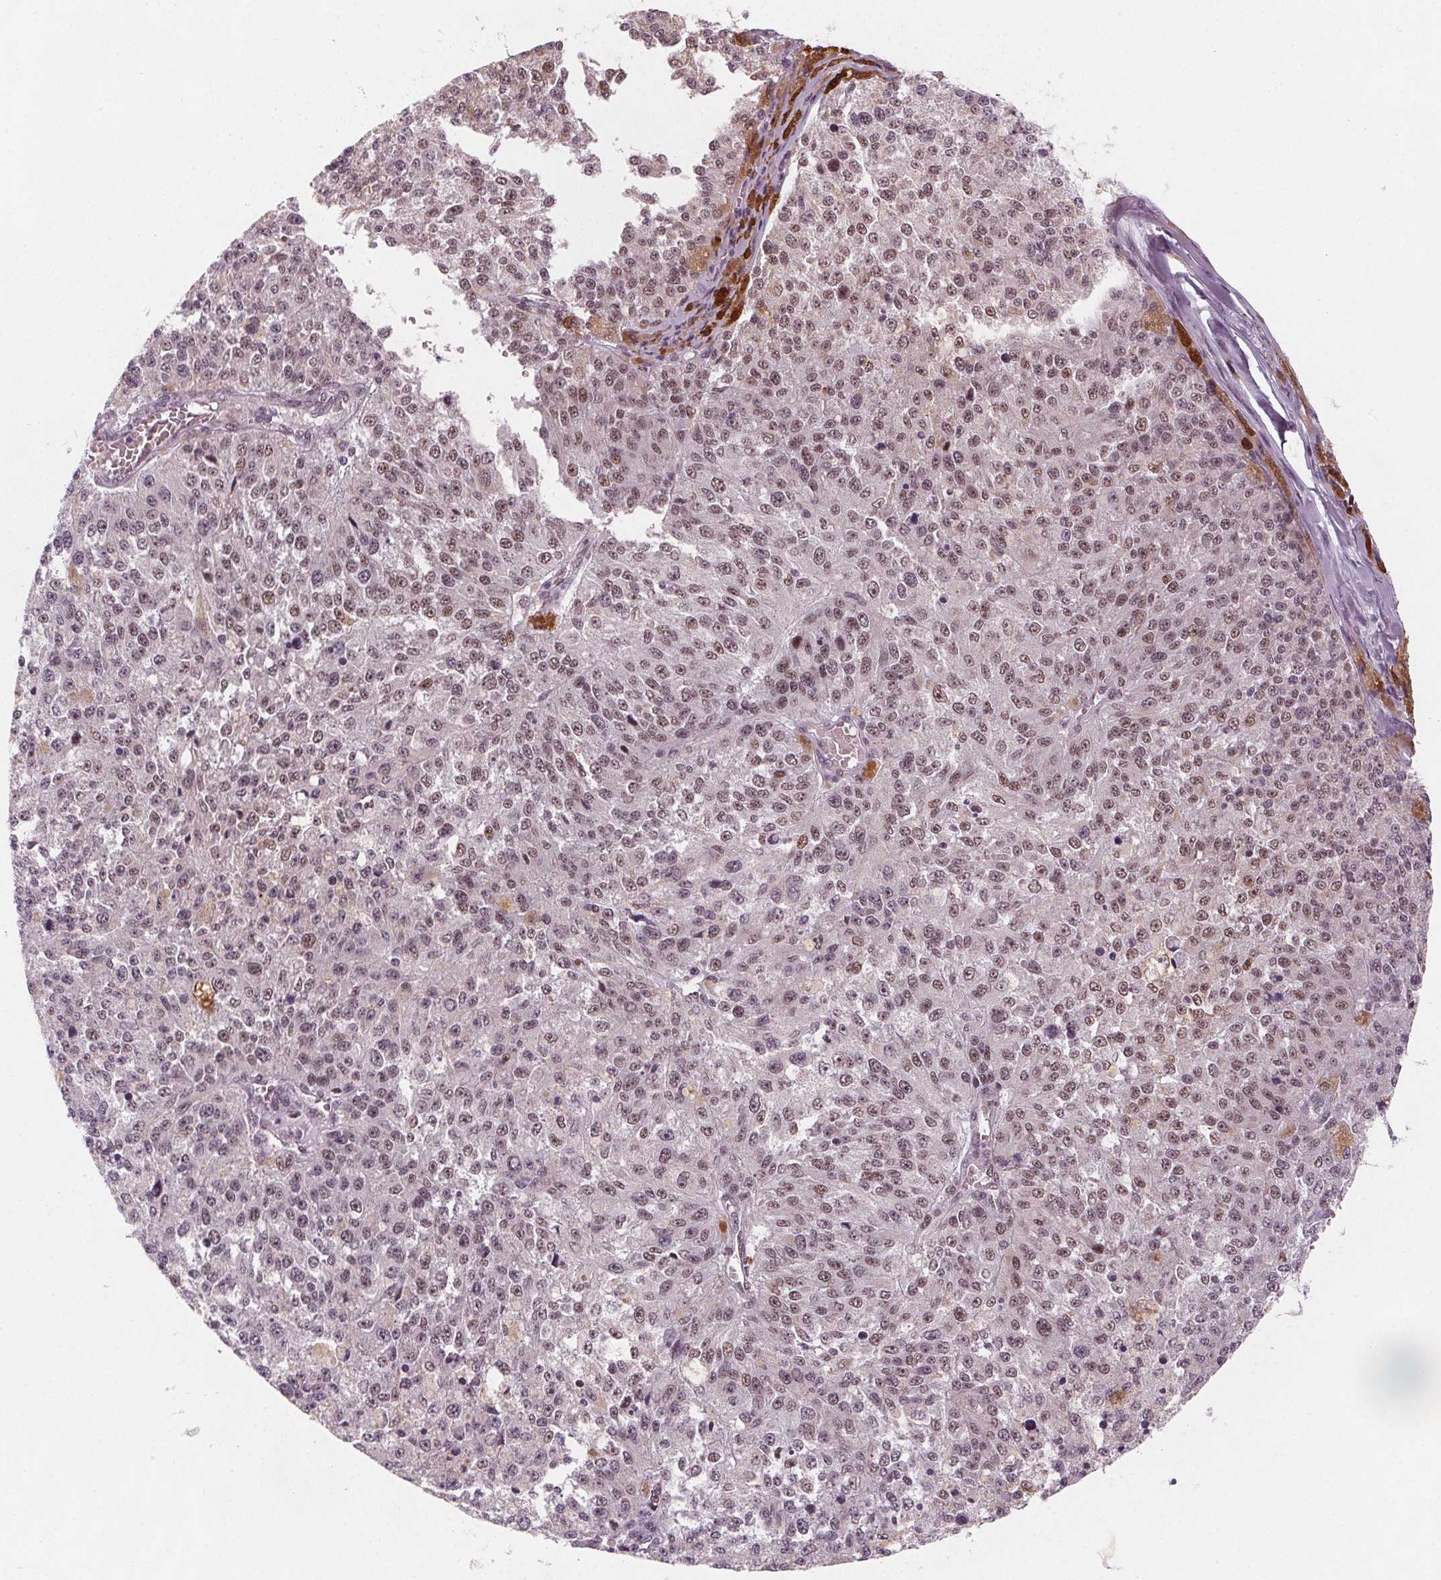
{"staining": {"intensity": "moderate", "quantity": "25%-75%", "location": "nuclear"}, "tissue": "melanoma", "cell_type": "Tumor cells", "image_type": "cancer", "snomed": [{"axis": "morphology", "description": "Malignant melanoma, Metastatic site"}, {"axis": "topography", "description": "Lymph node"}], "caption": "Immunohistochemical staining of human melanoma demonstrates moderate nuclear protein positivity in approximately 25%-75% of tumor cells.", "gene": "DPM2", "patient": {"sex": "female", "age": 64}}